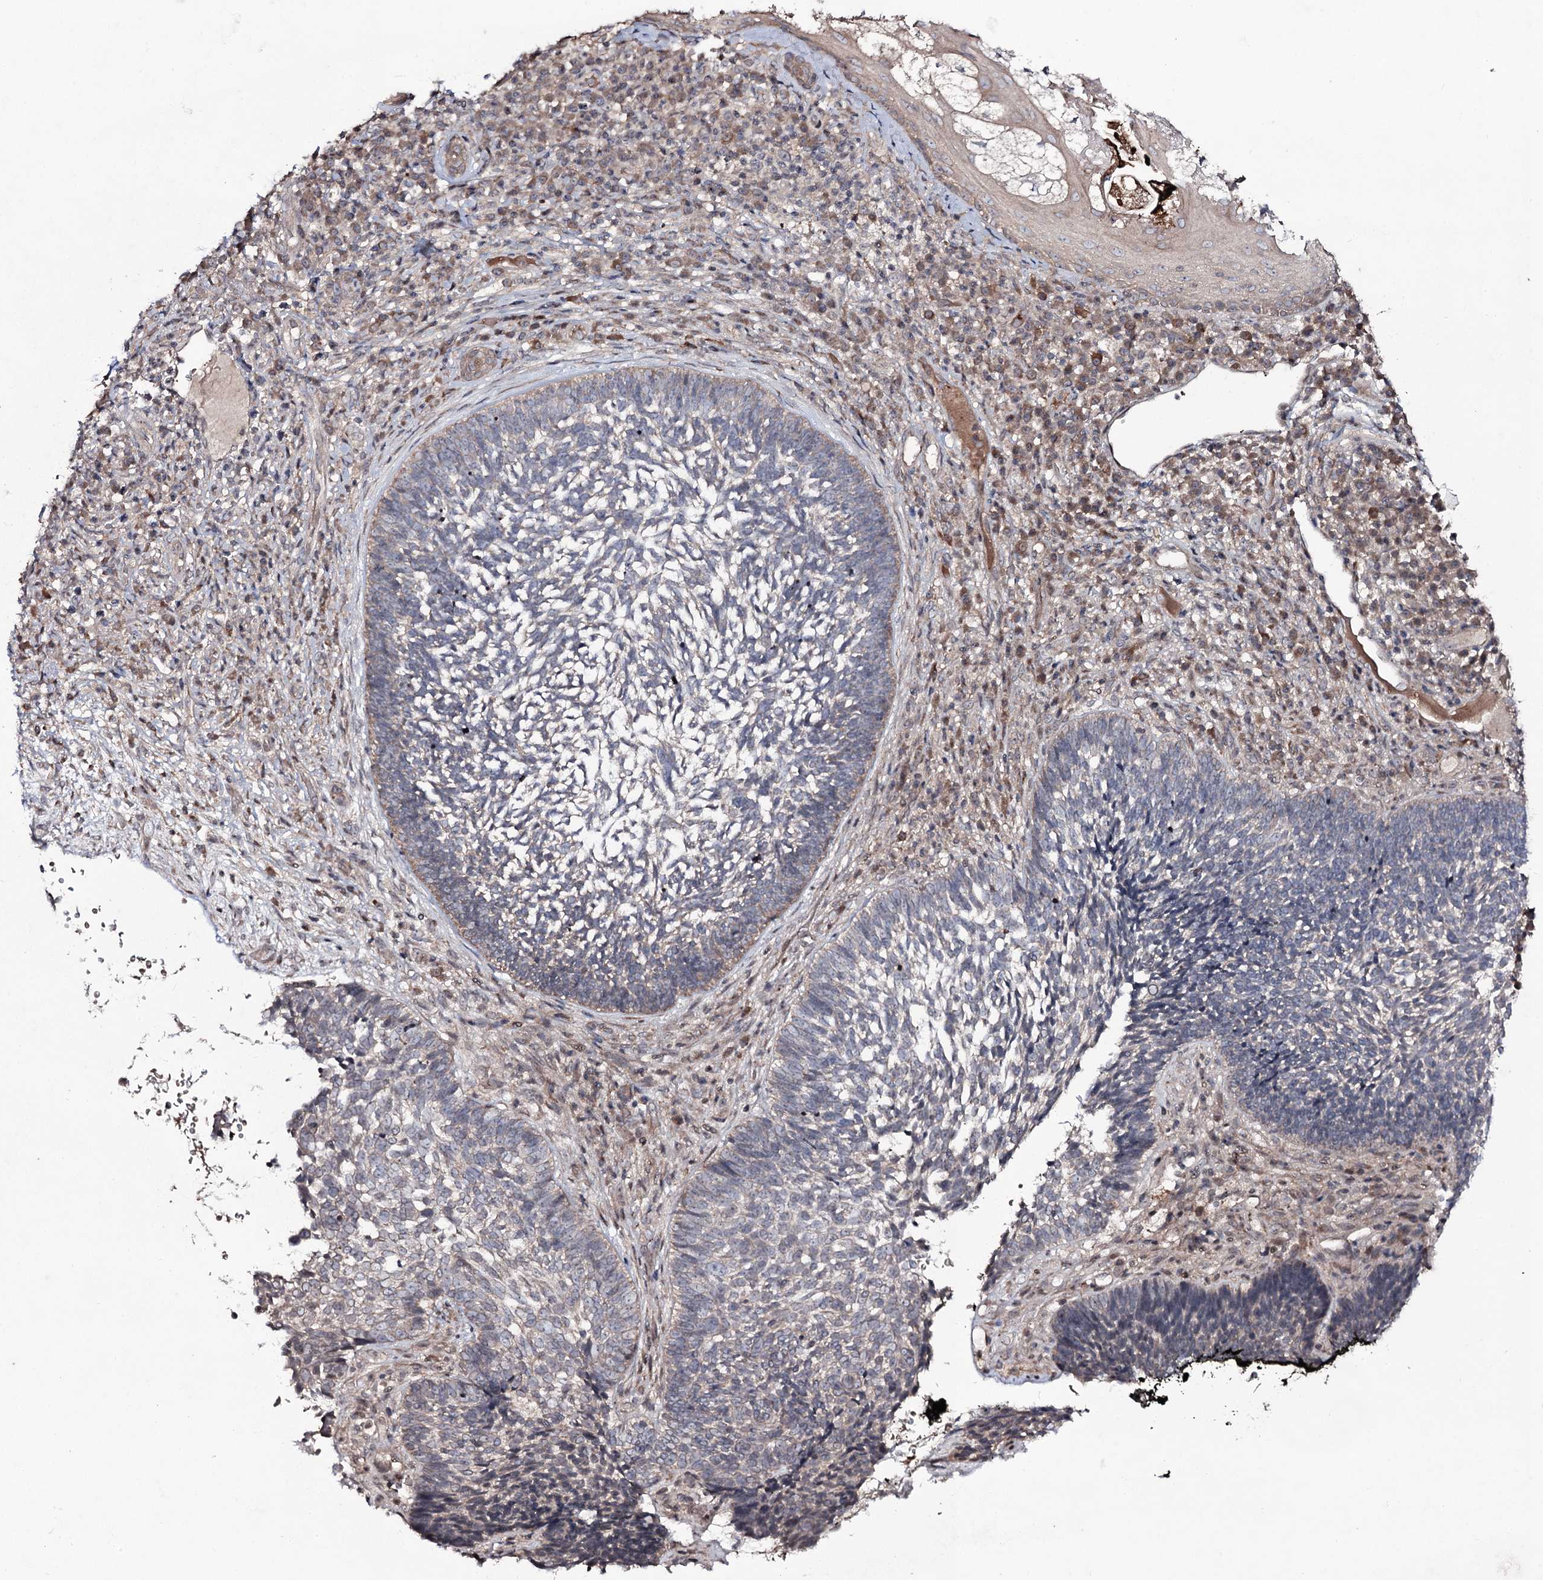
{"staining": {"intensity": "weak", "quantity": "<25%", "location": "cytoplasmic/membranous"}, "tissue": "skin cancer", "cell_type": "Tumor cells", "image_type": "cancer", "snomed": [{"axis": "morphology", "description": "Basal cell carcinoma"}, {"axis": "topography", "description": "Skin"}], "caption": "Tumor cells are negative for brown protein staining in skin basal cell carcinoma.", "gene": "SNAP23", "patient": {"sex": "male", "age": 88}}